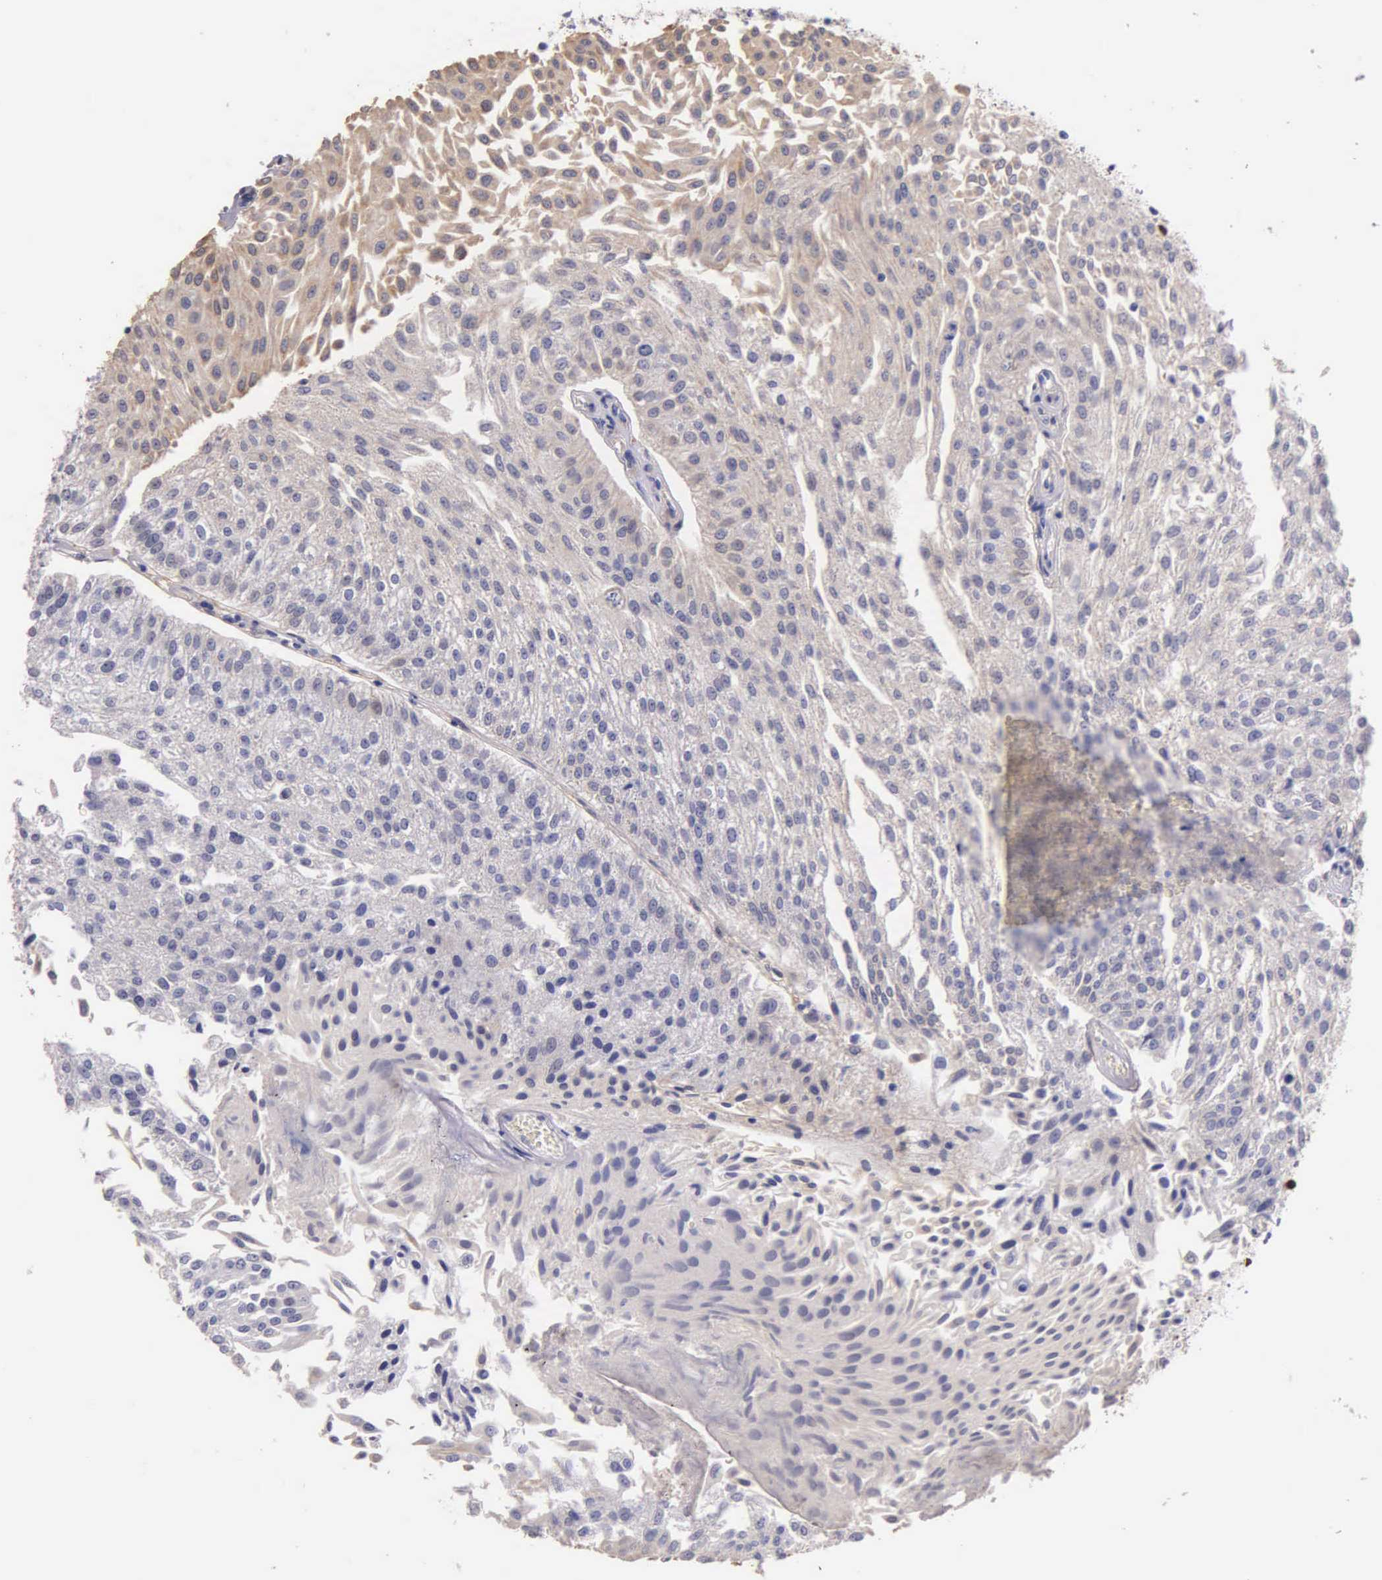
{"staining": {"intensity": "negative", "quantity": "none", "location": "none"}, "tissue": "urothelial cancer", "cell_type": "Tumor cells", "image_type": "cancer", "snomed": [{"axis": "morphology", "description": "Urothelial carcinoma, Low grade"}, {"axis": "topography", "description": "Urinary bladder"}], "caption": "The histopathology image displays no significant staining in tumor cells of urothelial cancer.", "gene": "GSTT2", "patient": {"sex": "male", "age": 86}}